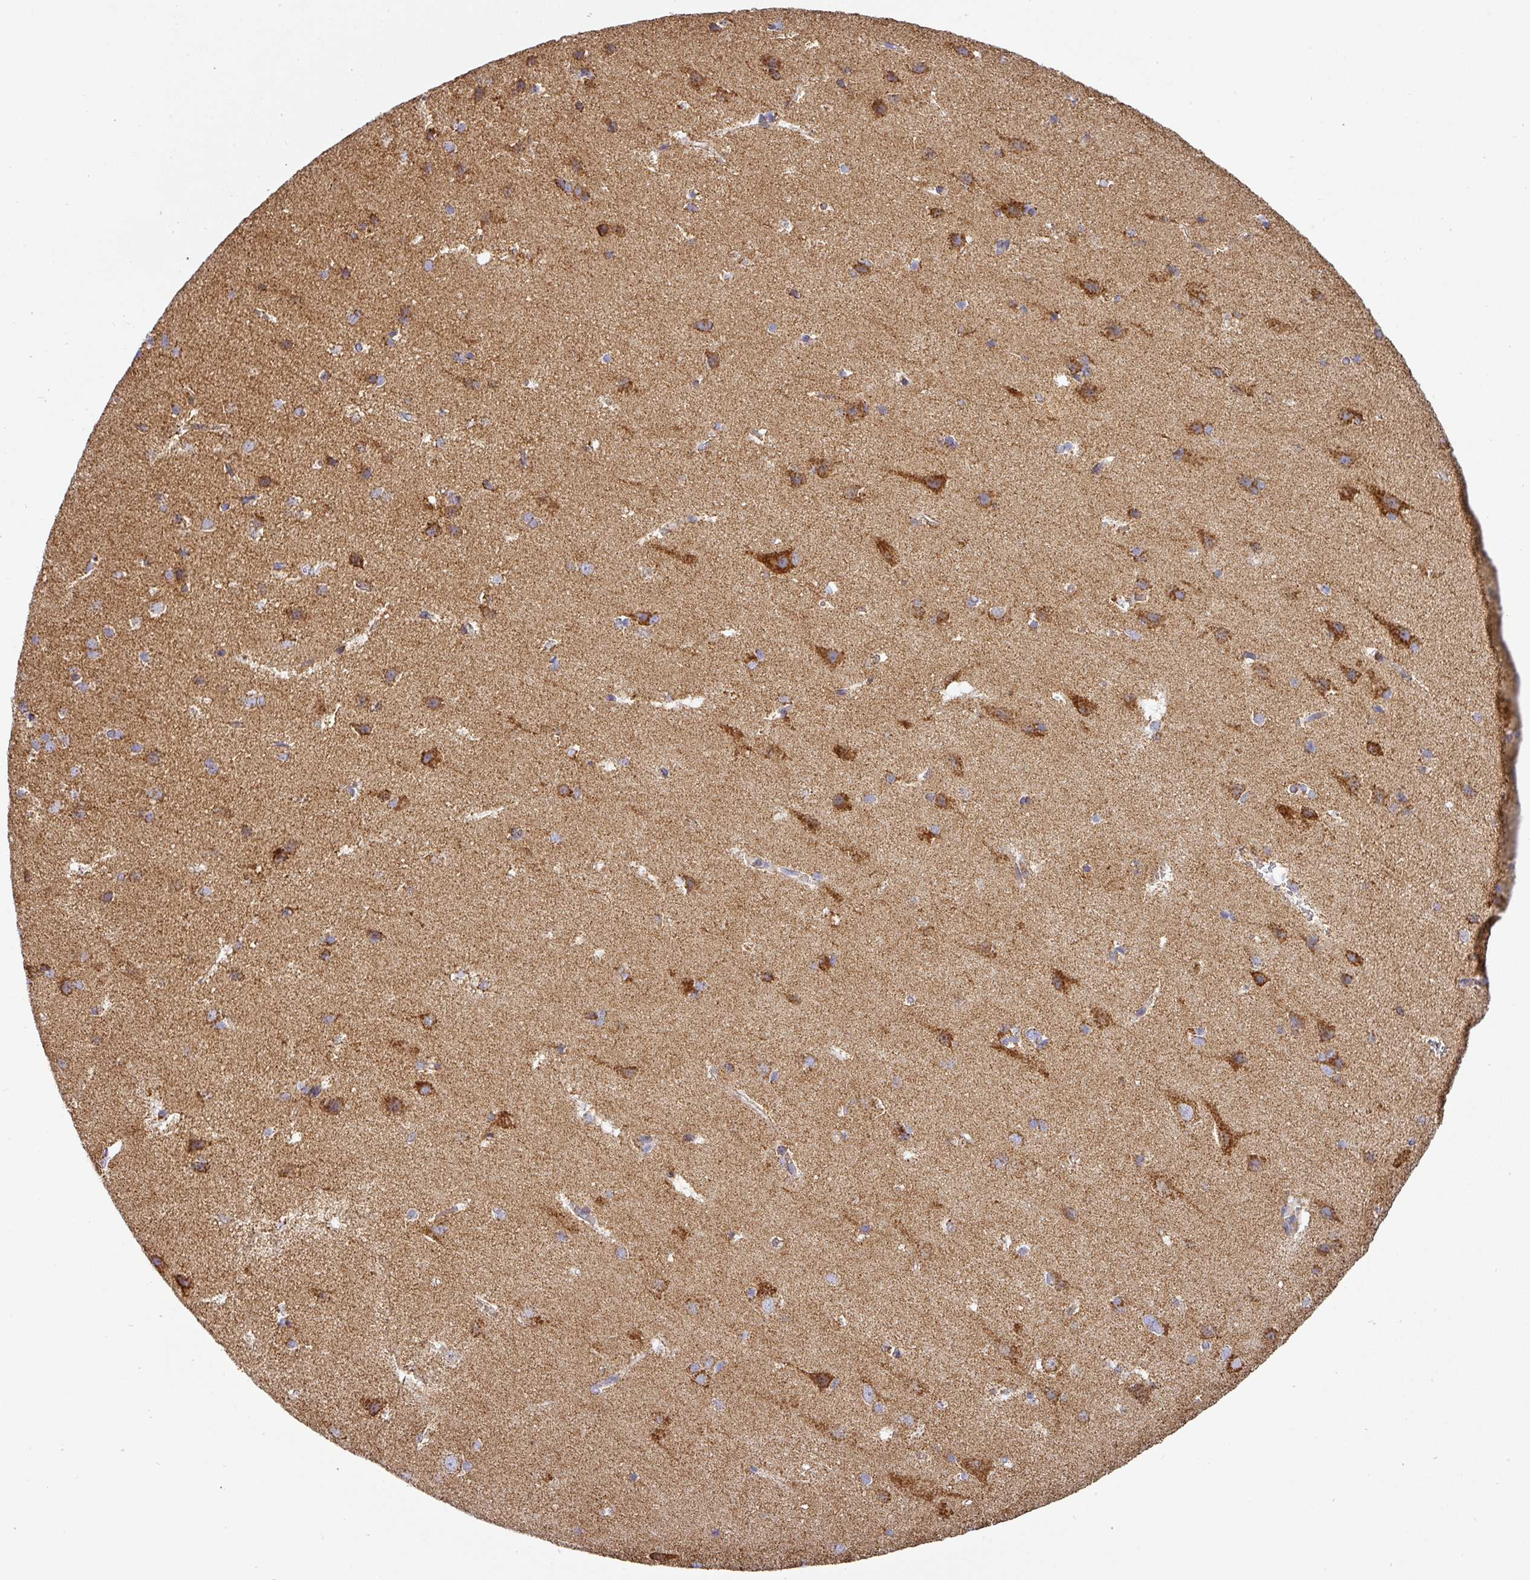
{"staining": {"intensity": "weak", "quantity": "<25%", "location": "cytoplasmic/membranous"}, "tissue": "cerebral cortex", "cell_type": "Endothelial cells", "image_type": "normal", "snomed": [{"axis": "morphology", "description": "Normal tissue, NOS"}, {"axis": "topography", "description": "Cerebral cortex"}], "caption": "Immunohistochemical staining of unremarkable human cerebral cortex shows no significant staining in endothelial cells. The staining is performed using DAB (3,3'-diaminobenzidine) brown chromogen with nuclei counter-stained in using hematoxylin.", "gene": "UQCRFS1", "patient": {"sex": "male", "age": 37}}